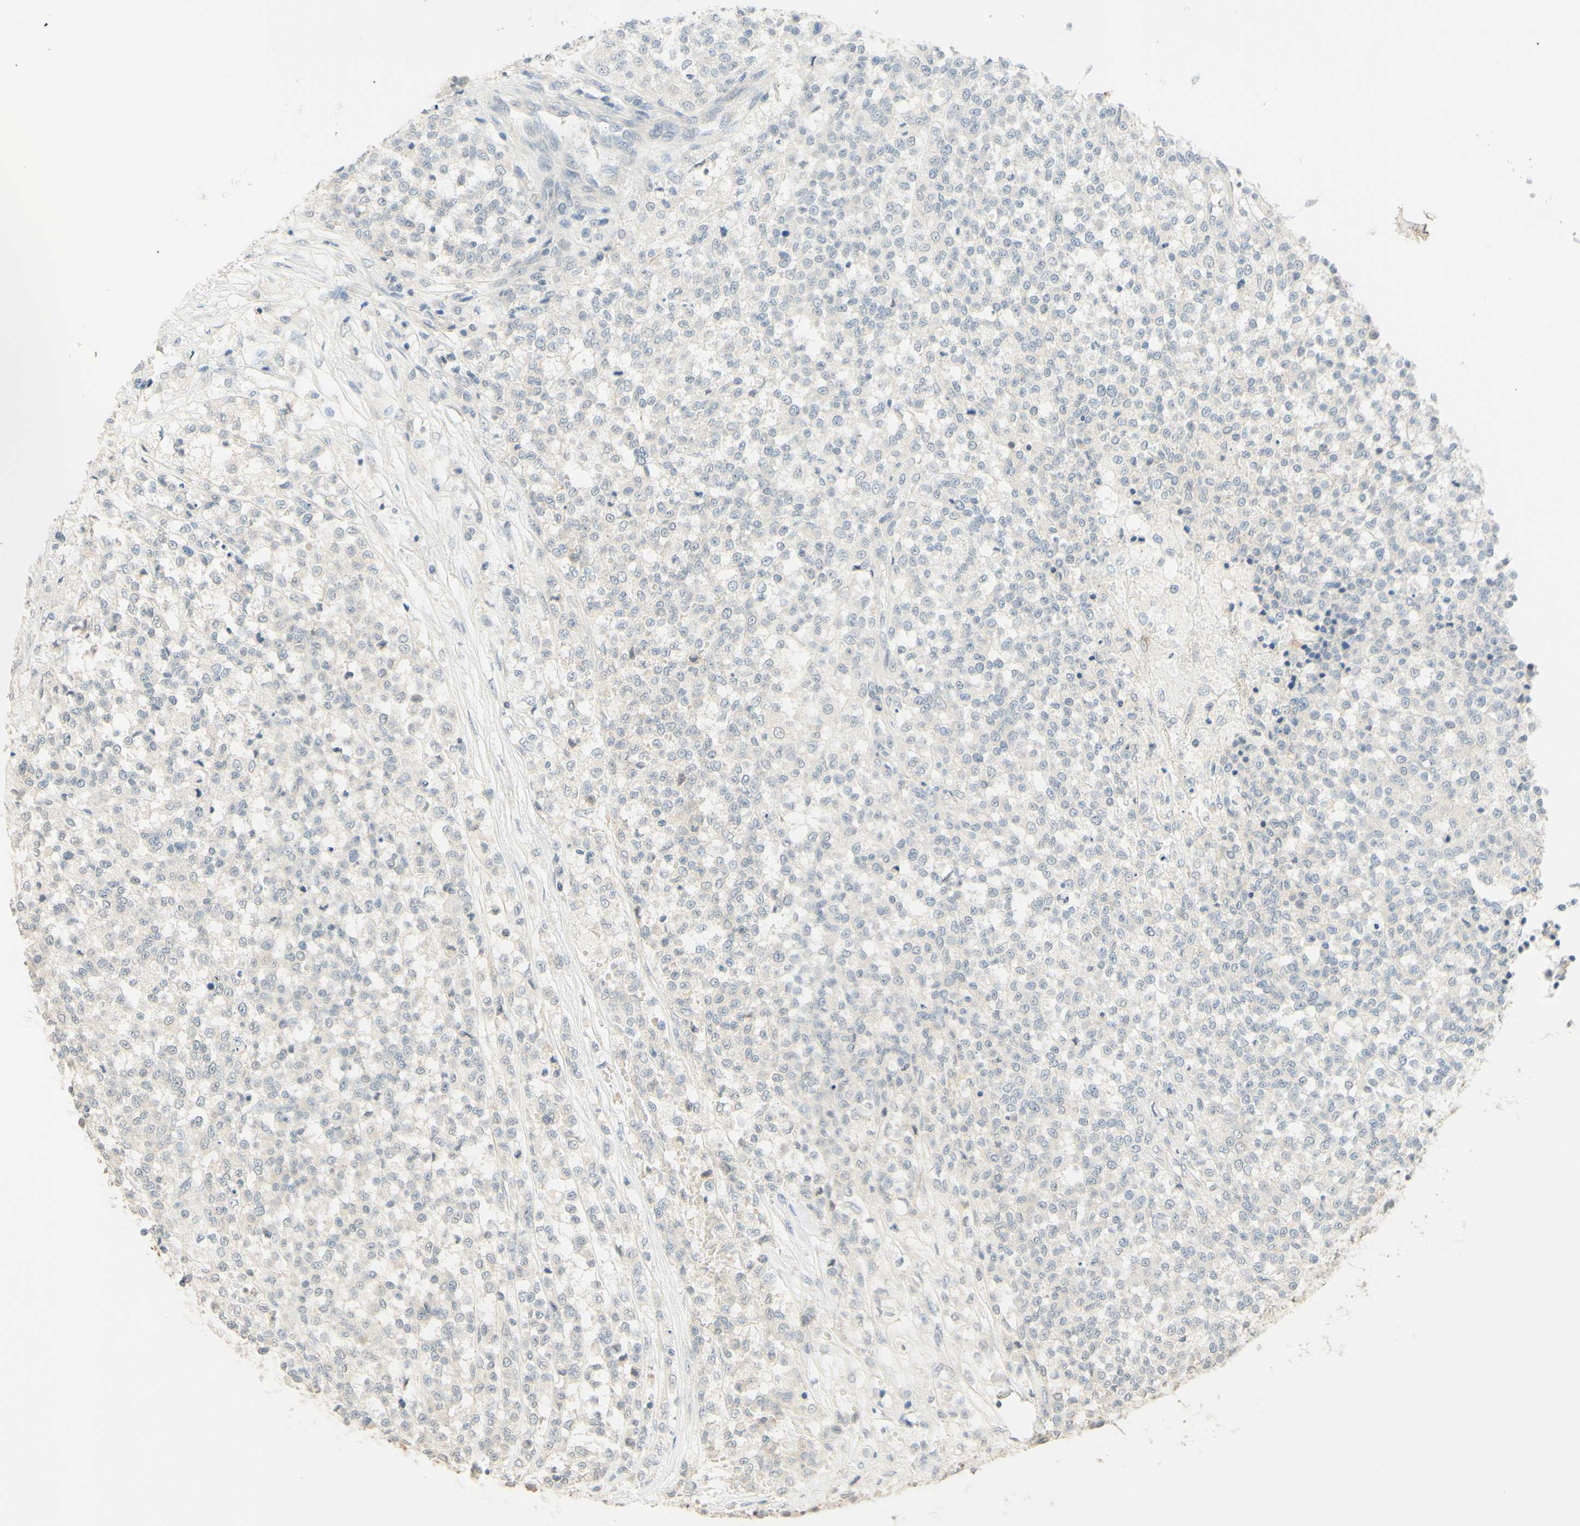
{"staining": {"intensity": "negative", "quantity": "none", "location": "none"}, "tissue": "testis cancer", "cell_type": "Tumor cells", "image_type": "cancer", "snomed": [{"axis": "morphology", "description": "Seminoma, NOS"}, {"axis": "topography", "description": "Testis"}], "caption": "Micrograph shows no significant protein staining in tumor cells of seminoma (testis).", "gene": "MAG", "patient": {"sex": "male", "age": 59}}